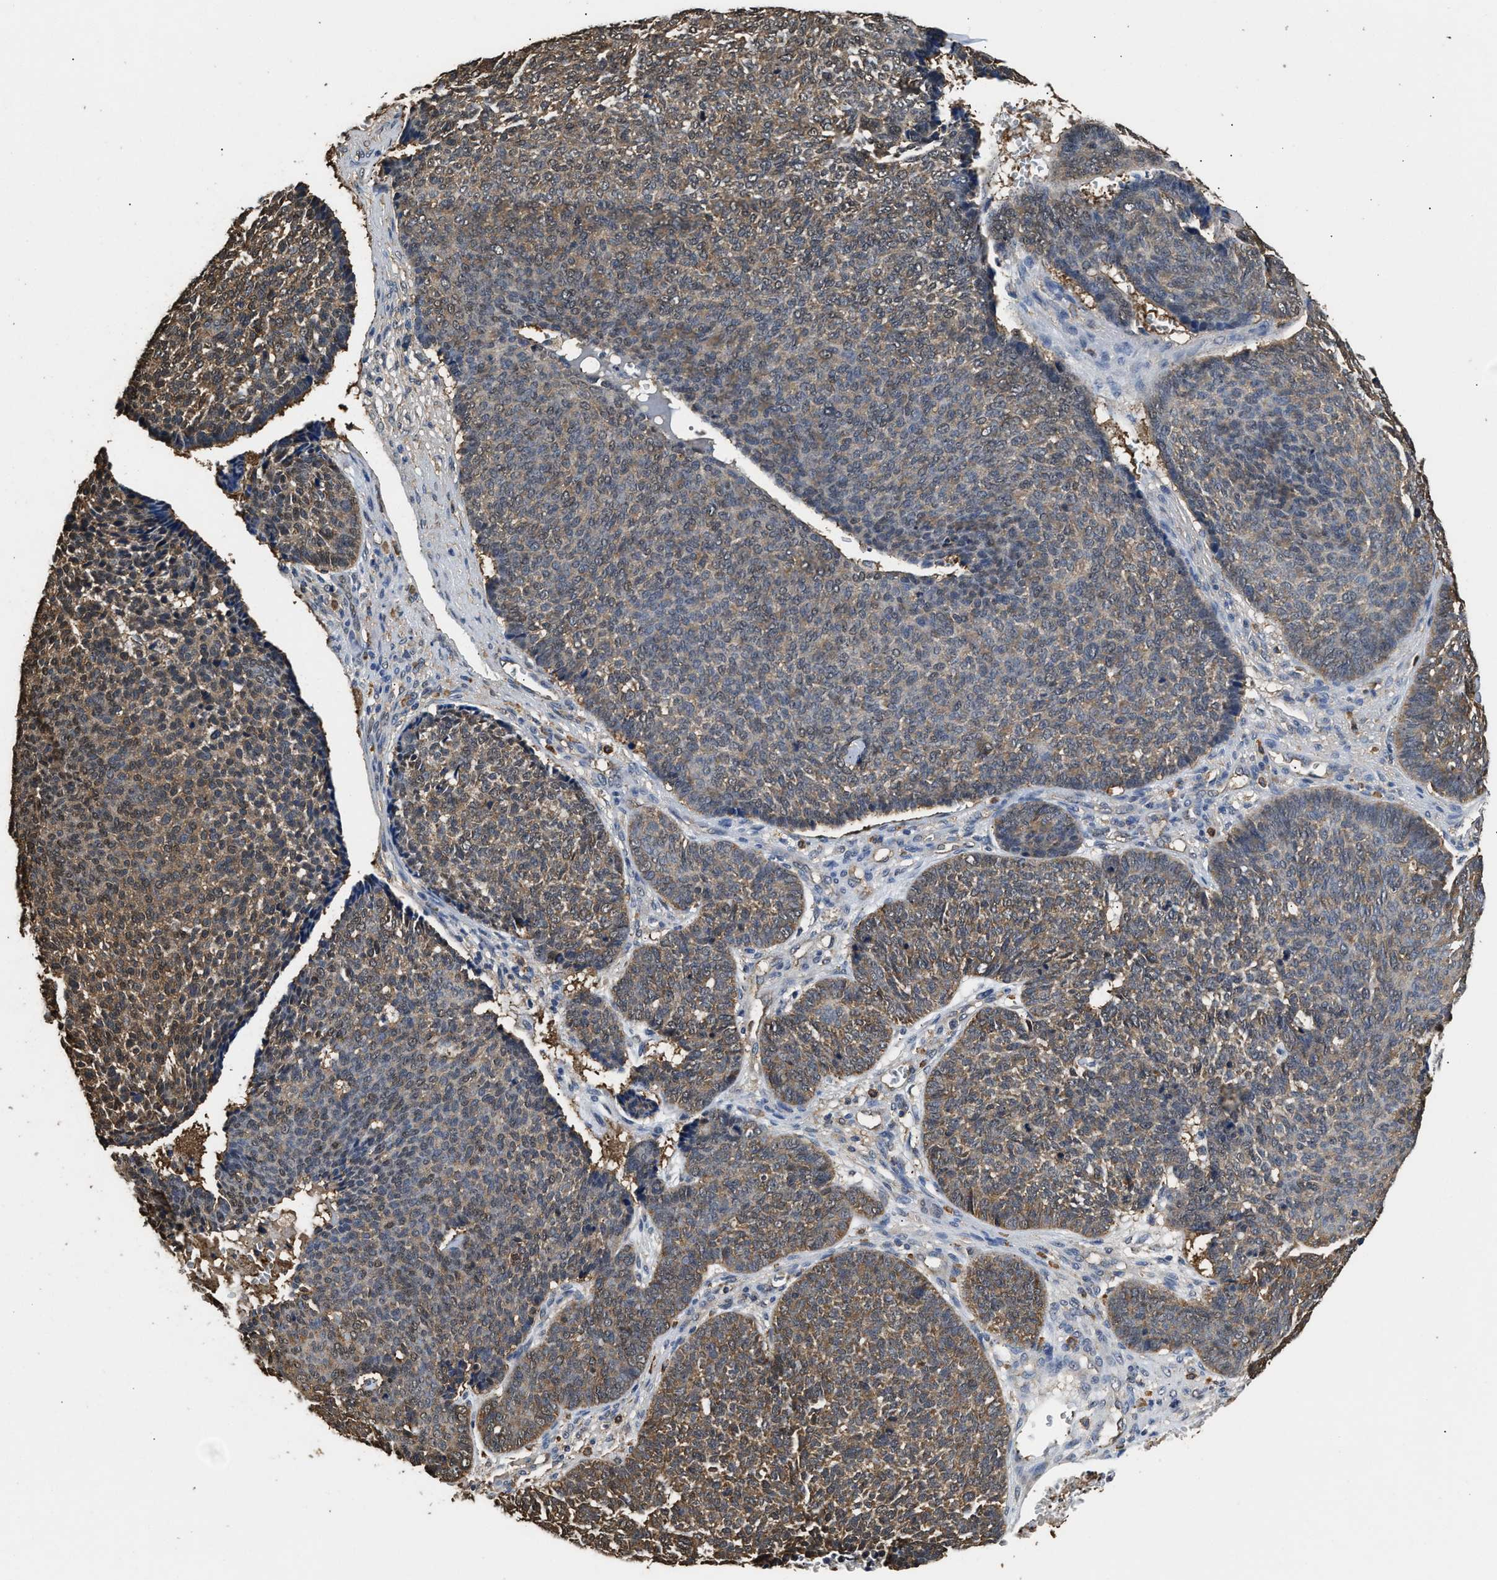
{"staining": {"intensity": "moderate", "quantity": ">75%", "location": "cytoplasmic/membranous,nuclear"}, "tissue": "skin cancer", "cell_type": "Tumor cells", "image_type": "cancer", "snomed": [{"axis": "morphology", "description": "Basal cell carcinoma"}, {"axis": "topography", "description": "Skin"}], "caption": "High-magnification brightfield microscopy of skin cancer (basal cell carcinoma) stained with DAB (3,3'-diaminobenzidine) (brown) and counterstained with hematoxylin (blue). tumor cells exhibit moderate cytoplasmic/membranous and nuclear expression is seen in about>75% of cells.", "gene": "YWHAE", "patient": {"sex": "male", "age": 84}}